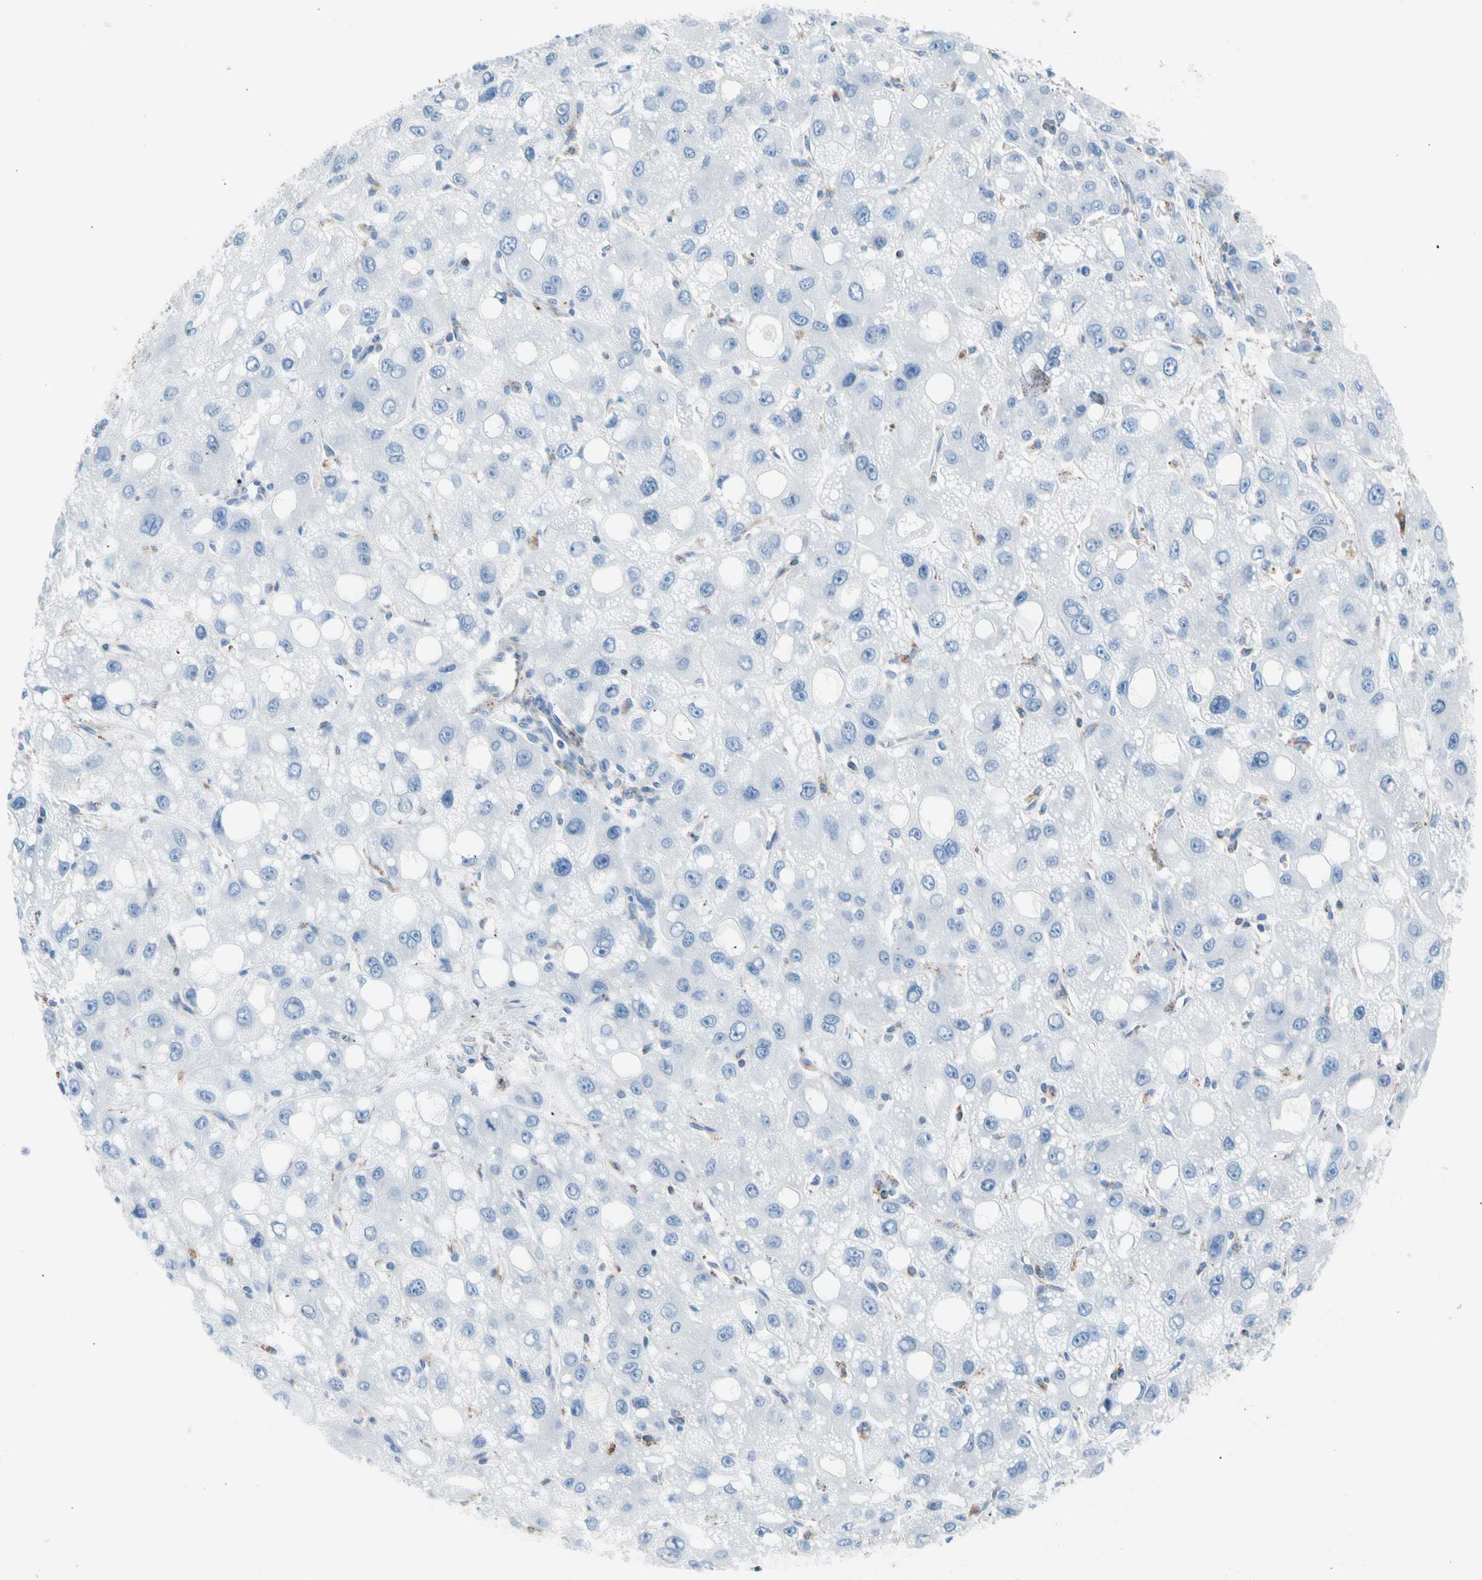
{"staining": {"intensity": "negative", "quantity": "none", "location": "none"}, "tissue": "liver cancer", "cell_type": "Tumor cells", "image_type": "cancer", "snomed": [{"axis": "morphology", "description": "Carcinoma, Hepatocellular, NOS"}, {"axis": "topography", "description": "Liver"}], "caption": "This is an immunohistochemistry image of human liver cancer. There is no staining in tumor cells.", "gene": "HK1", "patient": {"sex": "male", "age": 55}}